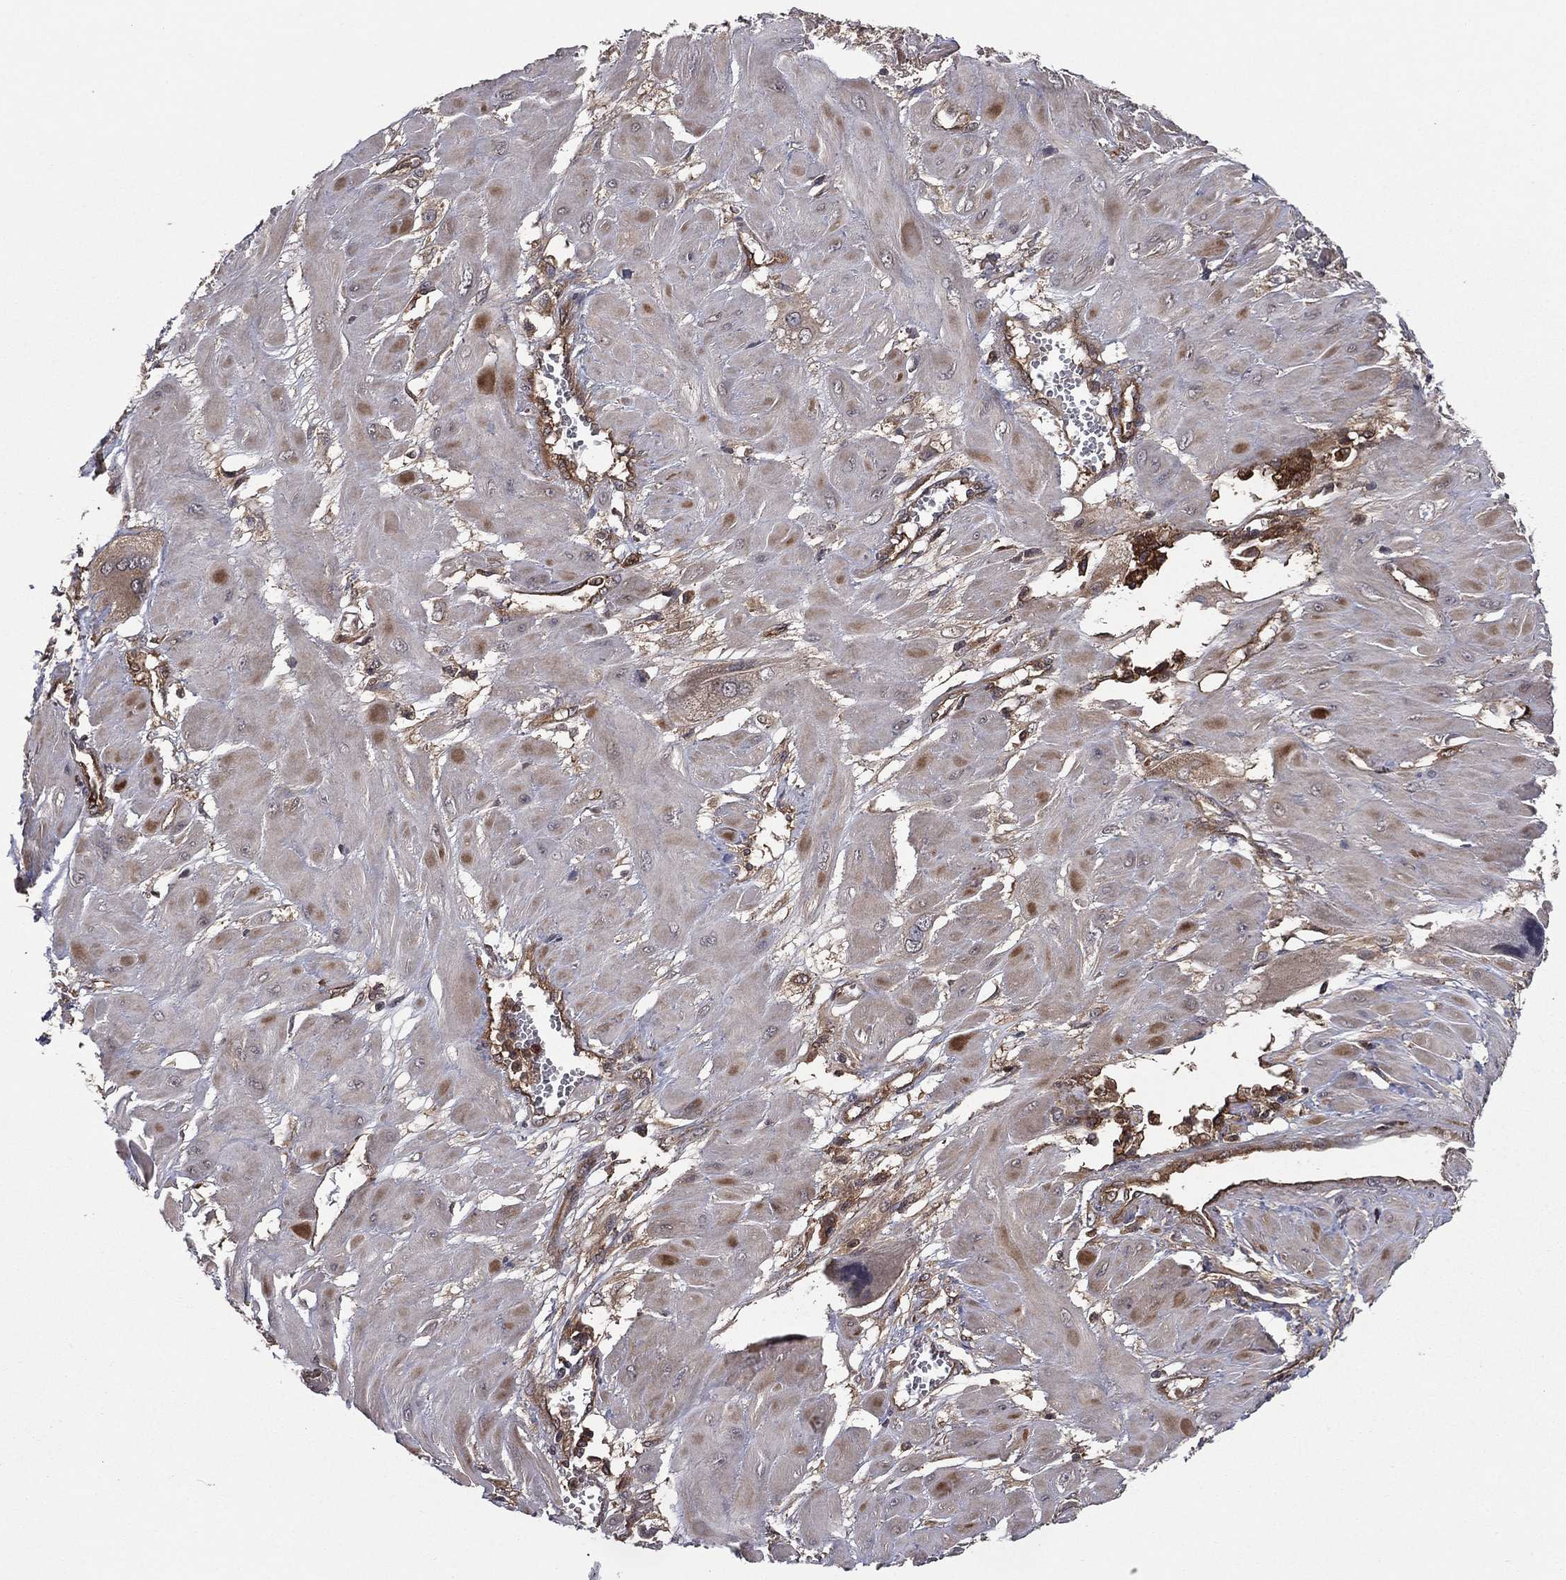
{"staining": {"intensity": "negative", "quantity": "none", "location": "none"}, "tissue": "cervical cancer", "cell_type": "Tumor cells", "image_type": "cancer", "snomed": [{"axis": "morphology", "description": "Squamous cell carcinoma, NOS"}, {"axis": "topography", "description": "Cervix"}], "caption": "Immunohistochemistry of human squamous cell carcinoma (cervical) reveals no positivity in tumor cells. (Immunohistochemistry, brightfield microscopy, high magnification).", "gene": "CERT1", "patient": {"sex": "female", "age": 34}}